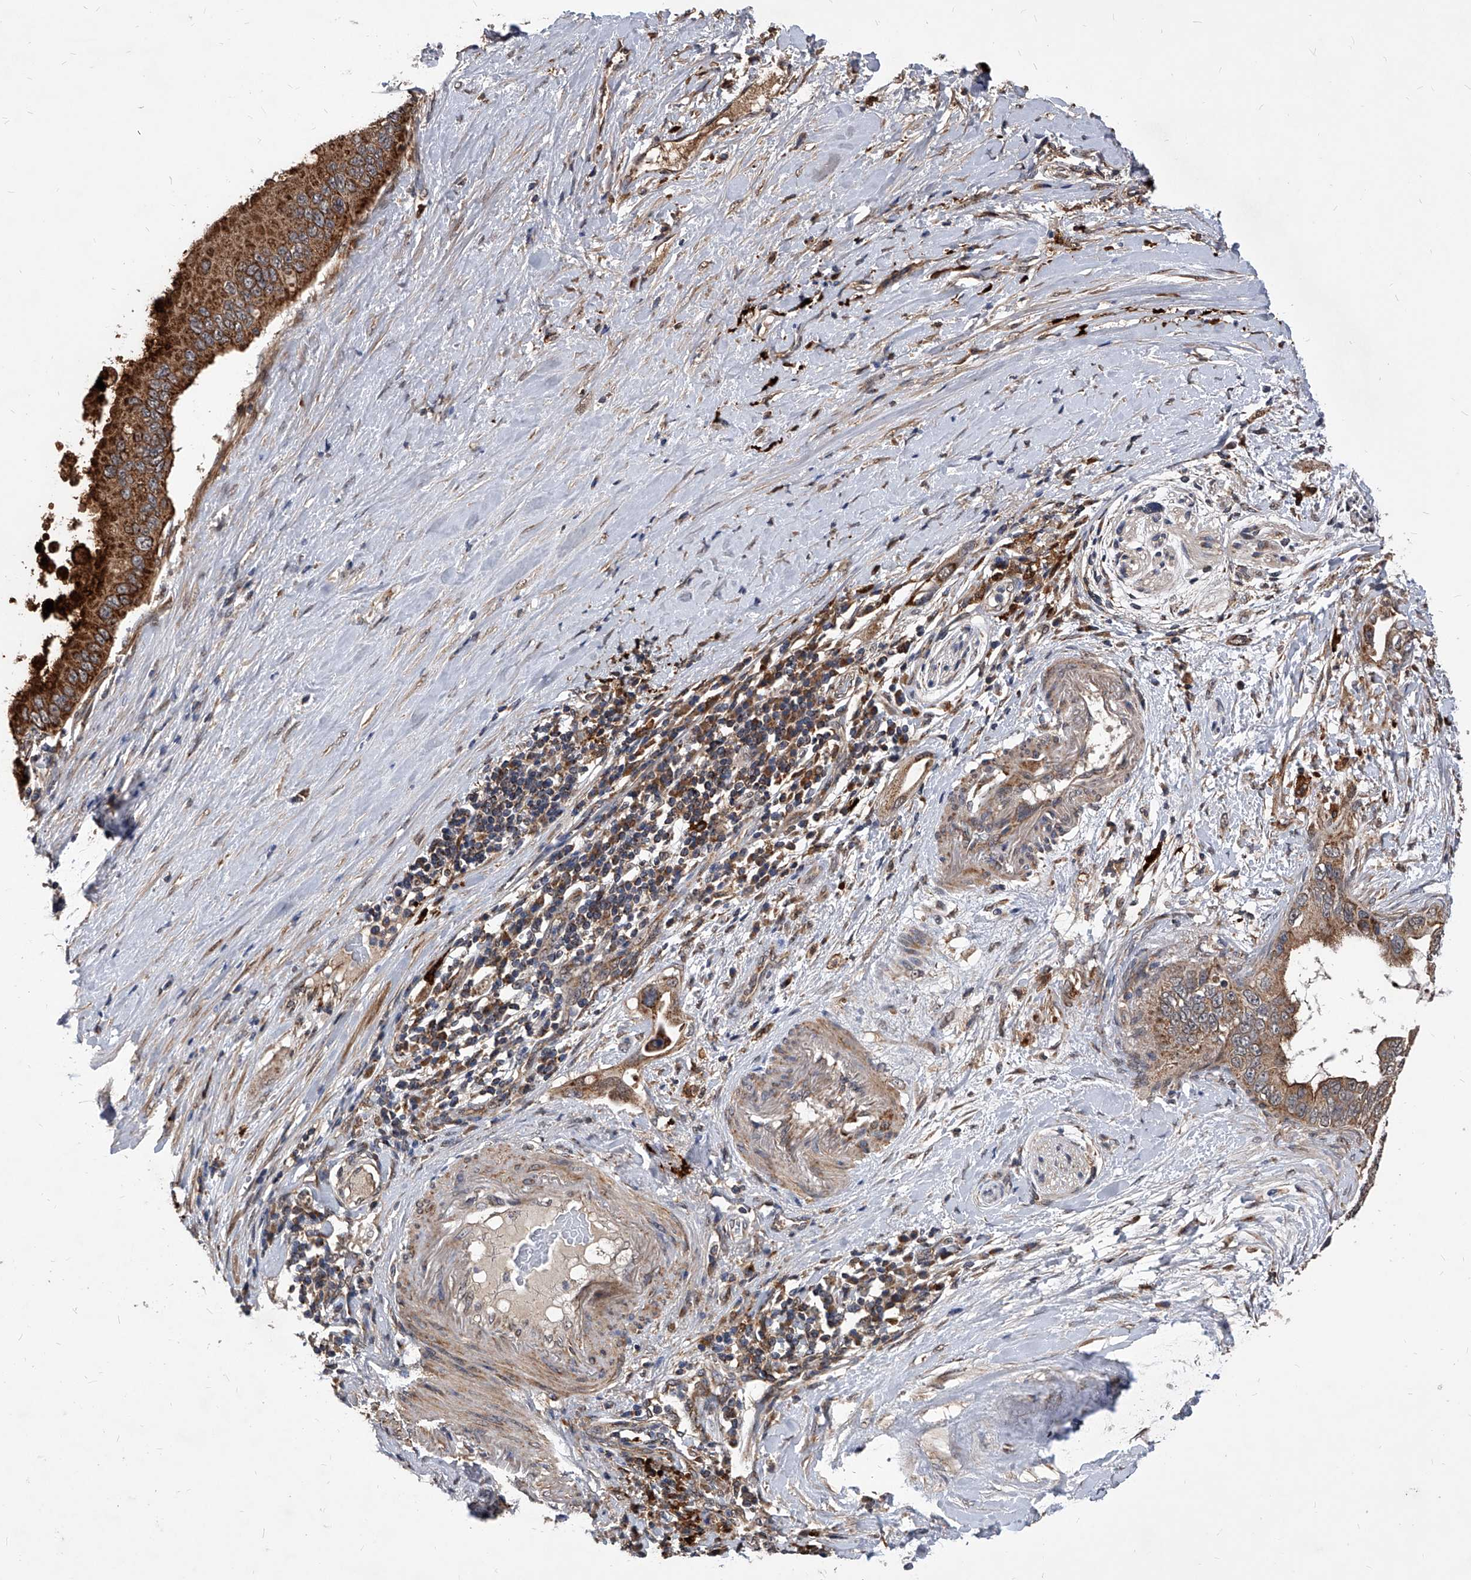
{"staining": {"intensity": "strong", "quantity": ">75%", "location": "cytoplasmic/membranous"}, "tissue": "pancreatic cancer", "cell_type": "Tumor cells", "image_type": "cancer", "snomed": [{"axis": "morphology", "description": "Adenocarcinoma, NOS"}, {"axis": "topography", "description": "Pancreas"}], "caption": "Strong cytoplasmic/membranous staining is seen in about >75% of tumor cells in pancreatic cancer.", "gene": "SOBP", "patient": {"sex": "female", "age": 56}}